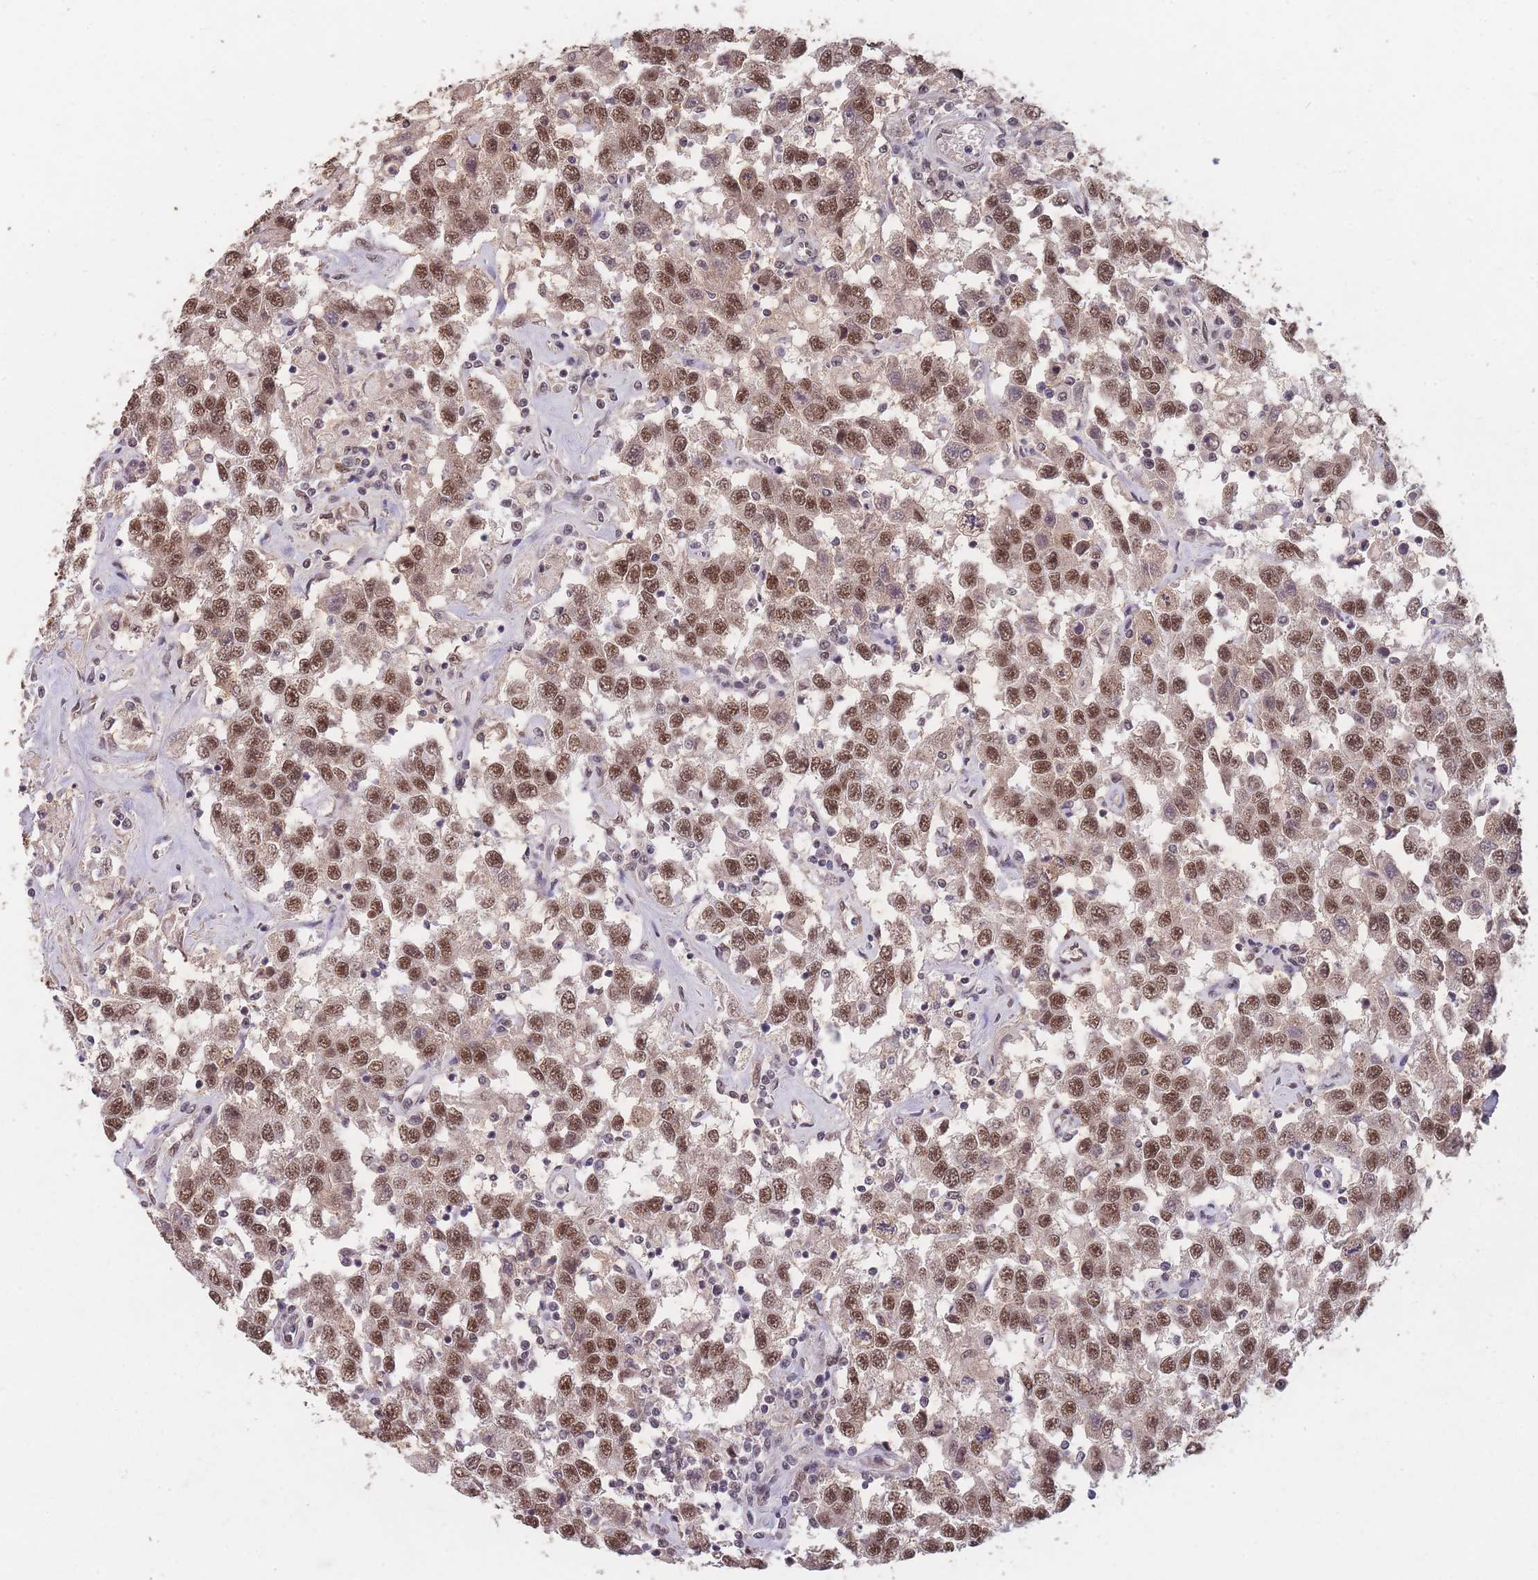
{"staining": {"intensity": "strong", "quantity": ">75%", "location": "nuclear"}, "tissue": "testis cancer", "cell_type": "Tumor cells", "image_type": "cancer", "snomed": [{"axis": "morphology", "description": "Seminoma, NOS"}, {"axis": "topography", "description": "Testis"}], "caption": "Seminoma (testis) stained for a protein shows strong nuclear positivity in tumor cells. The staining is performed using DAB (3,3'-diaminobenzidine) brown chromogen to label protein expression. The nuclei are counter-stained blue using hematoxylin.", "gene": "SNRPA1", "patient": {"sex": "male", "age": 41}}